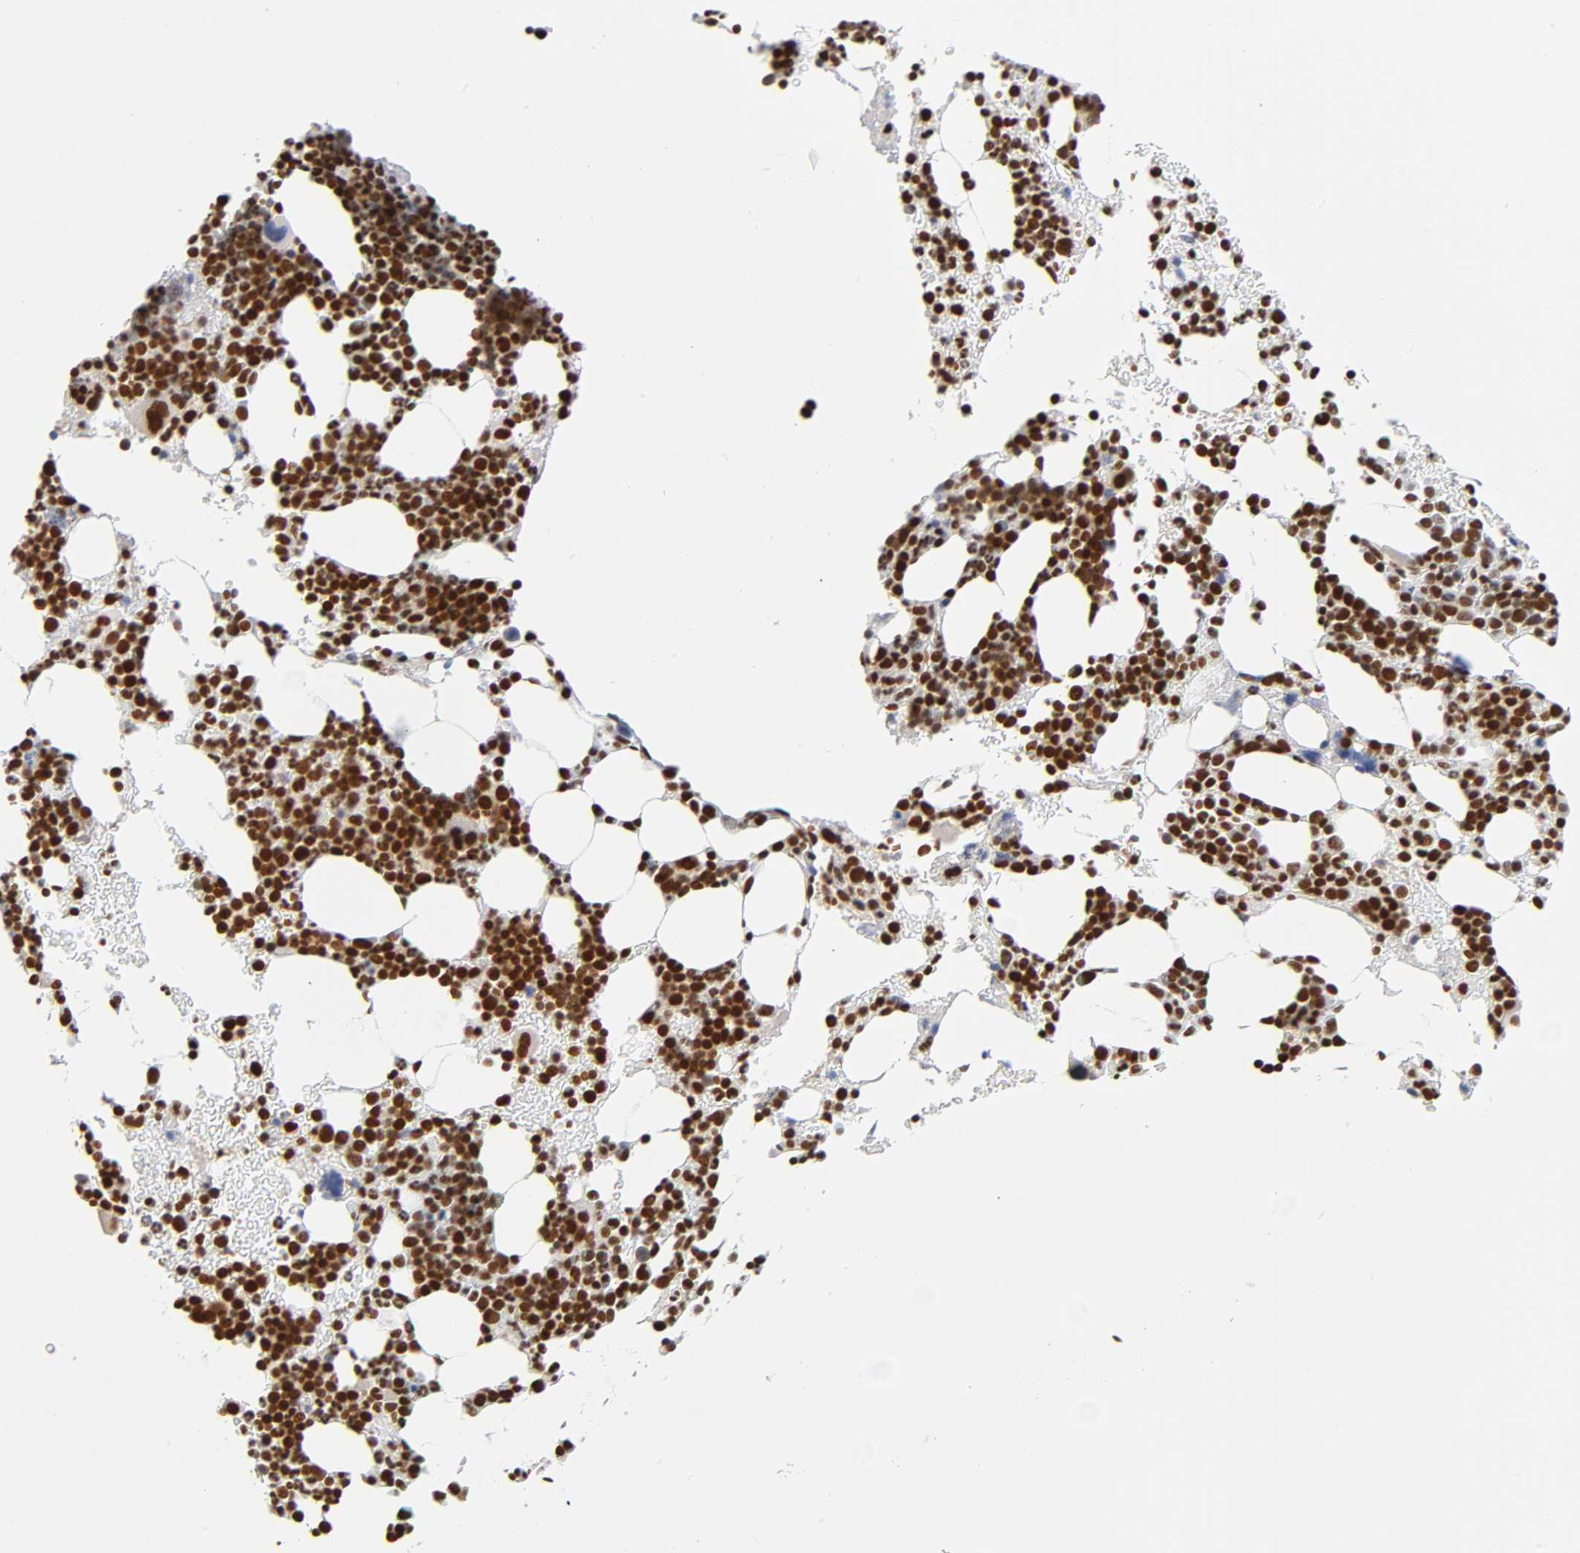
{"staining": {"intensity": "strong", "quantity": ">75%", "location": "nuclear"}, "tissue": "bone marrow", "cell_type": "Hematopoietic cells", "image_type": "normal", "snomed": [{"axis": "morphology", "description": "Normal tissue, NOS"}, {"axis": "topography", "description": "Bone marrow"}], "caption": "The image reveals immunohistochemical staining of benign bone marrow. There is strong nuclear staining is identified in about >75% of hematopoietic cells.", "gene": "ILKAP", "patient": {"sex": "male", "age": 17}}